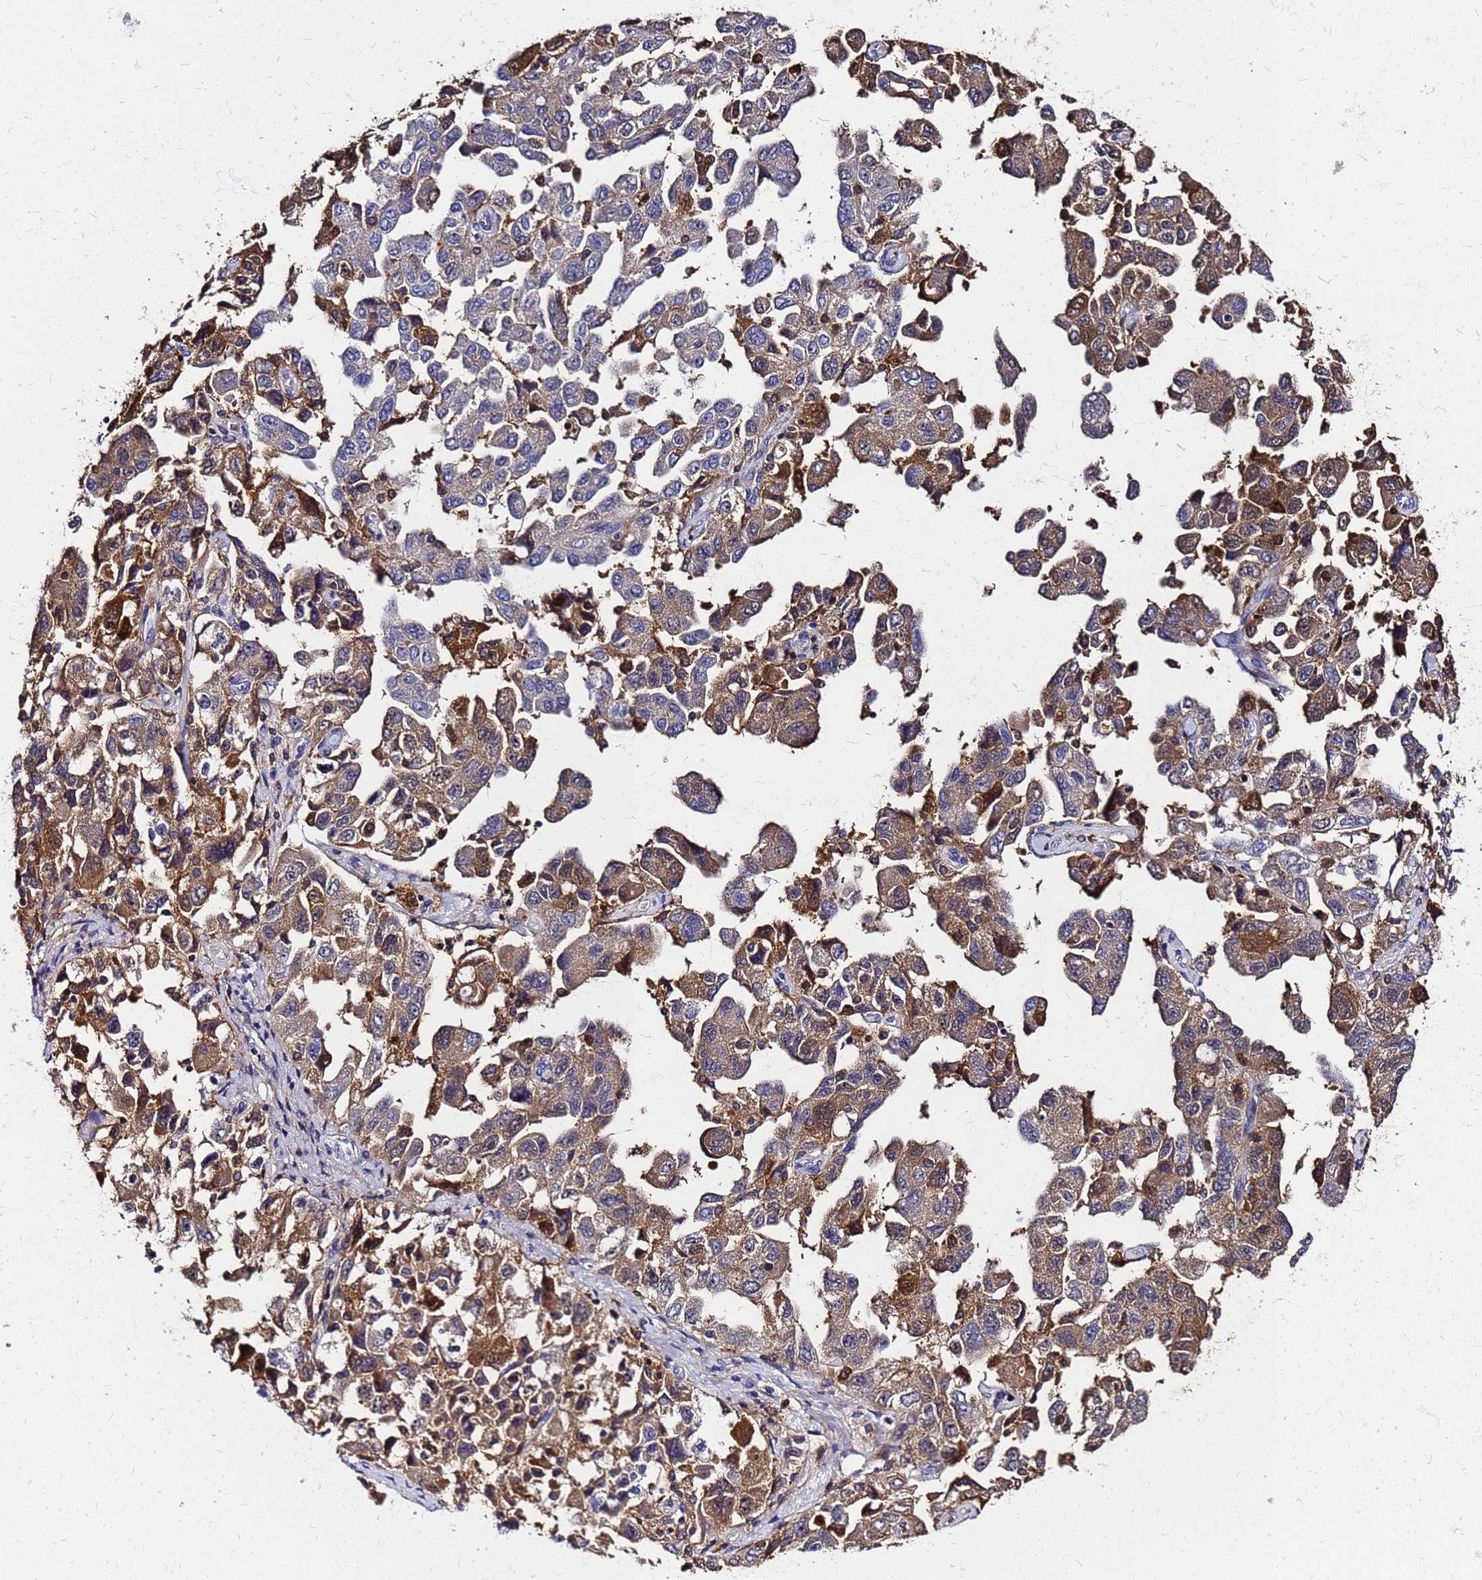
{"staining": {"intensity": "strong", "quantity": "25%-75%", "location": "cytoplasmic/membranous,nuclear"}, "tissue": "ovarian cancer", "cell_type": "Tumor cells", "image_type": "cancer", "snomed": [{"axis": "morphology", "description": "Carcinoma, NOS"}, {"axis": "morphology", "description": "Cystadenocarcinoma, serous, NOS"}, {"axis": "topography", "description": "Ovary"}], "caption": "DAB immunohistochemical staining of human ovarian cancer exhibits strong cytoplasmic/membranous and nuclear protein expression in about 25%-75% of tumor cells.", "gene": "S100A11", "patient": {"sex": "female", "age": 69}}